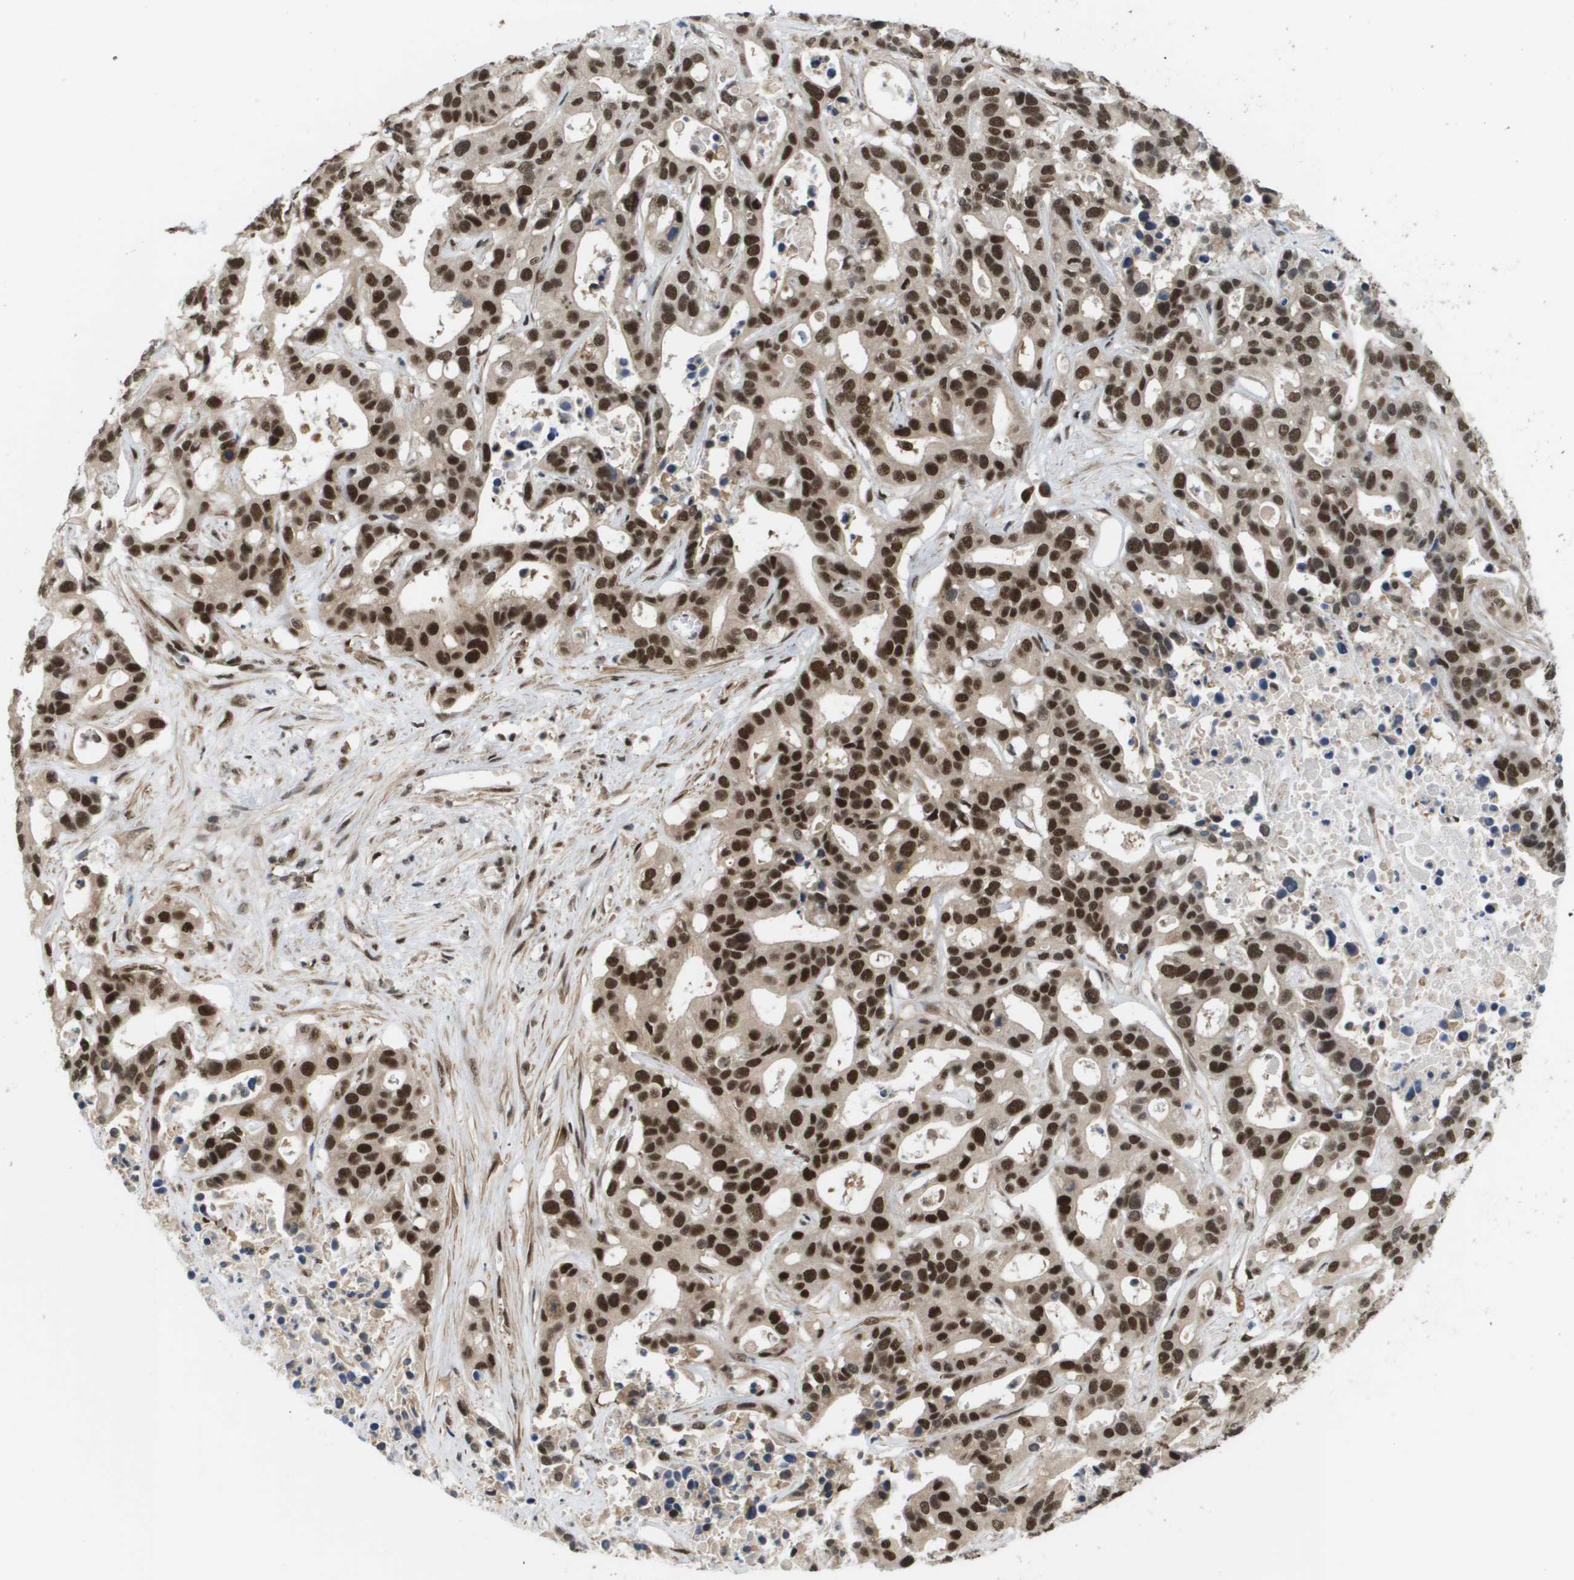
{"staining": {"intensity": "strong", "quantity": ">75%", "location": "nuclear"}, "tissue": "liver cancer", "cell_type": "Tumor cells", "image_type": "cancer", "snomed": [{"axis": "morphology", "description": "Cholangiocarcinoma"}, {"axis": "topography", "description": "Liver"}], "caption": "Immunohistochemistry (DAB) staining of human liver cancer displays strong nuclear protein expression in approximately >75% of tumor cells. Nuclei are stained in blue.", "gene": "PRCC", "patient": {"sex": "female", "age": 65}}